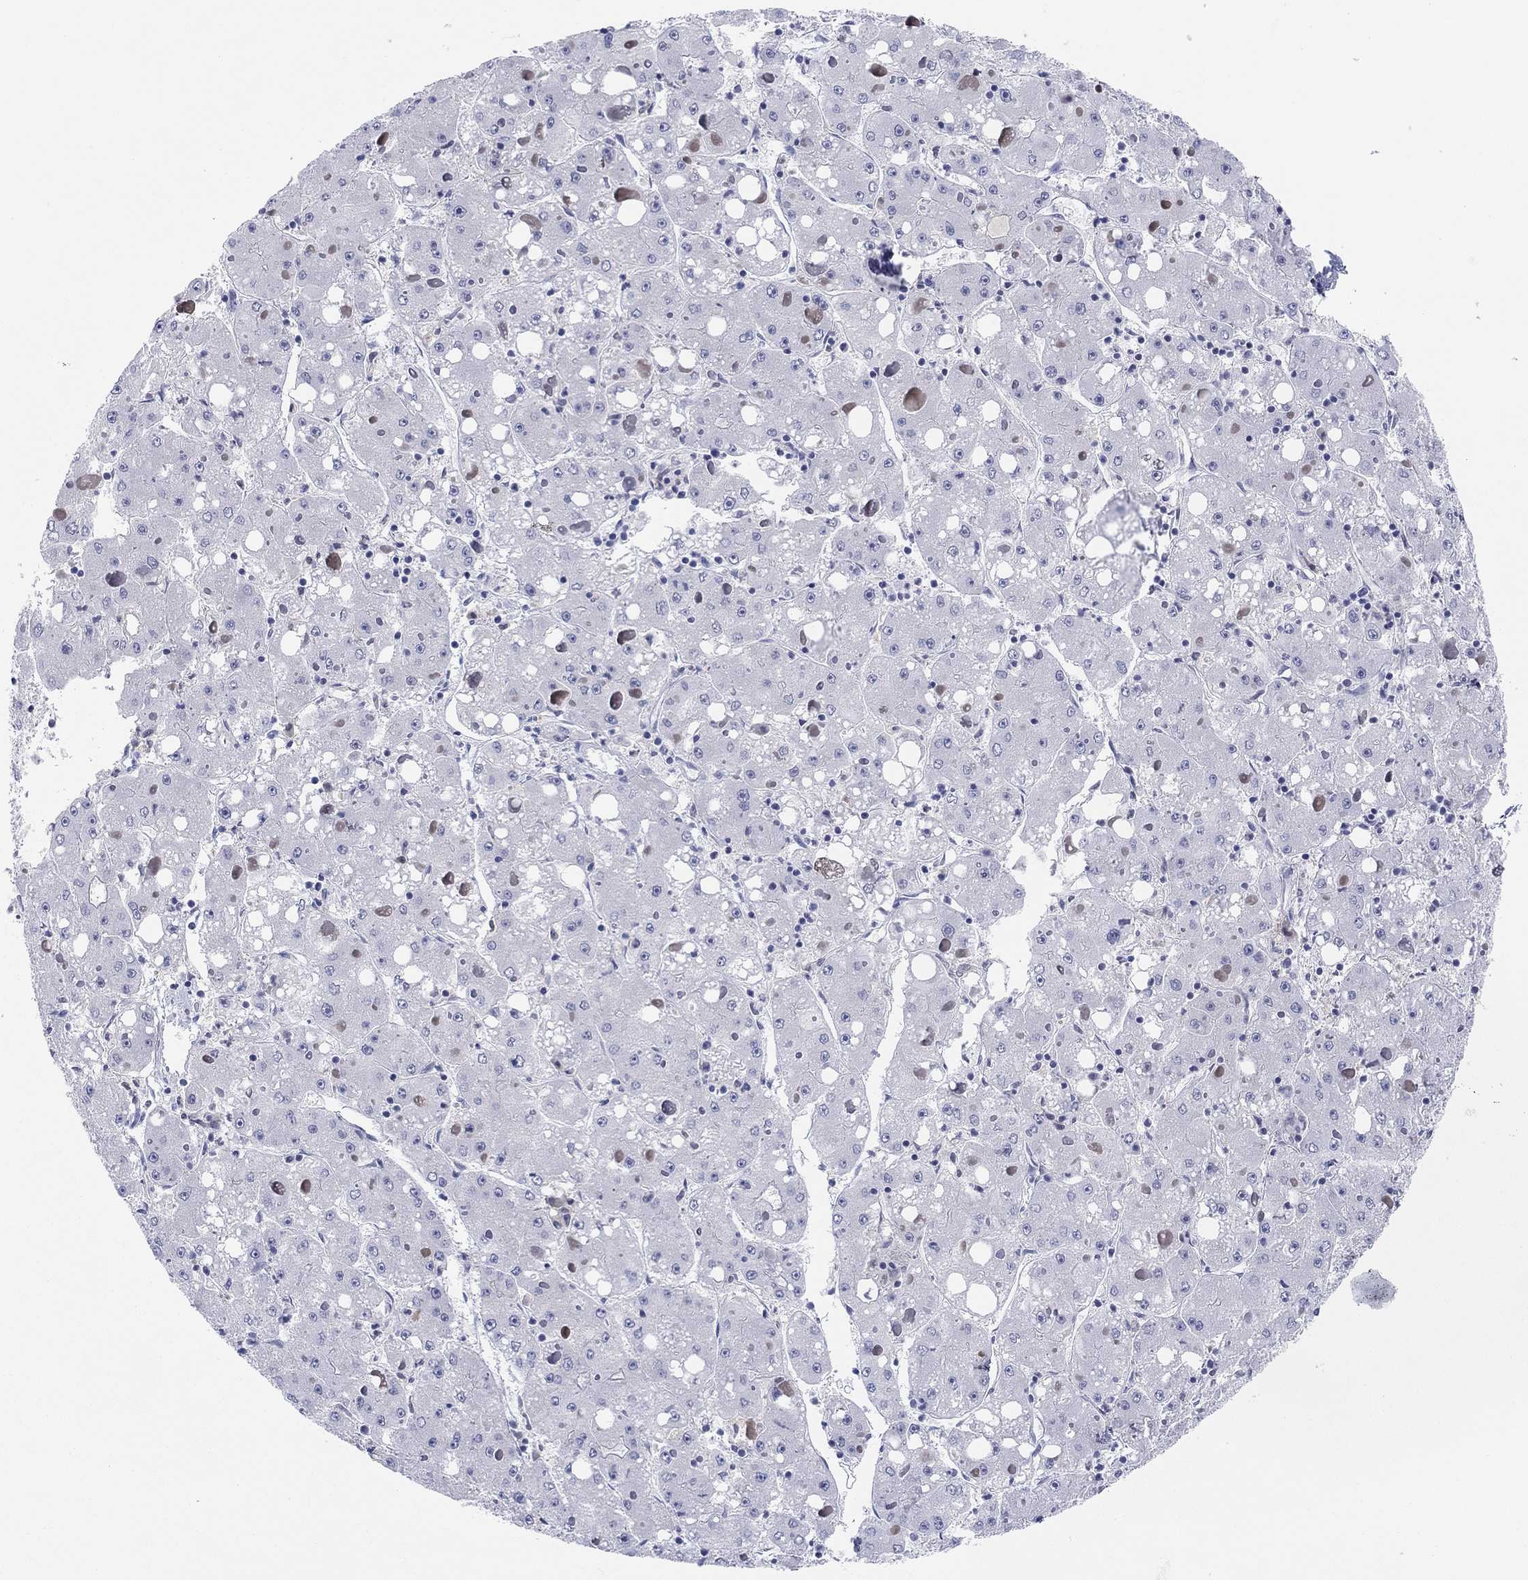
{"staining": {"intensity": "negative", "quantity": "none", "location": "none"}, "tissue": "liver cancer", "cell_type": "Tumor cells", "image_type": "cancer", "snomed": [{"axis": "morphology", "description": "Carcinoma, Hepatocellular, NOS"}, {"axis": "topography", "description": "Liver"}], "caption": "This is a micrograph of immunohistochemistry (IHC) staining of liver hepatocellular carcinoma, which shows no expression in tumor cells.", "gene": "PDXK", "patient": {"sex": "male", "age": 73}}